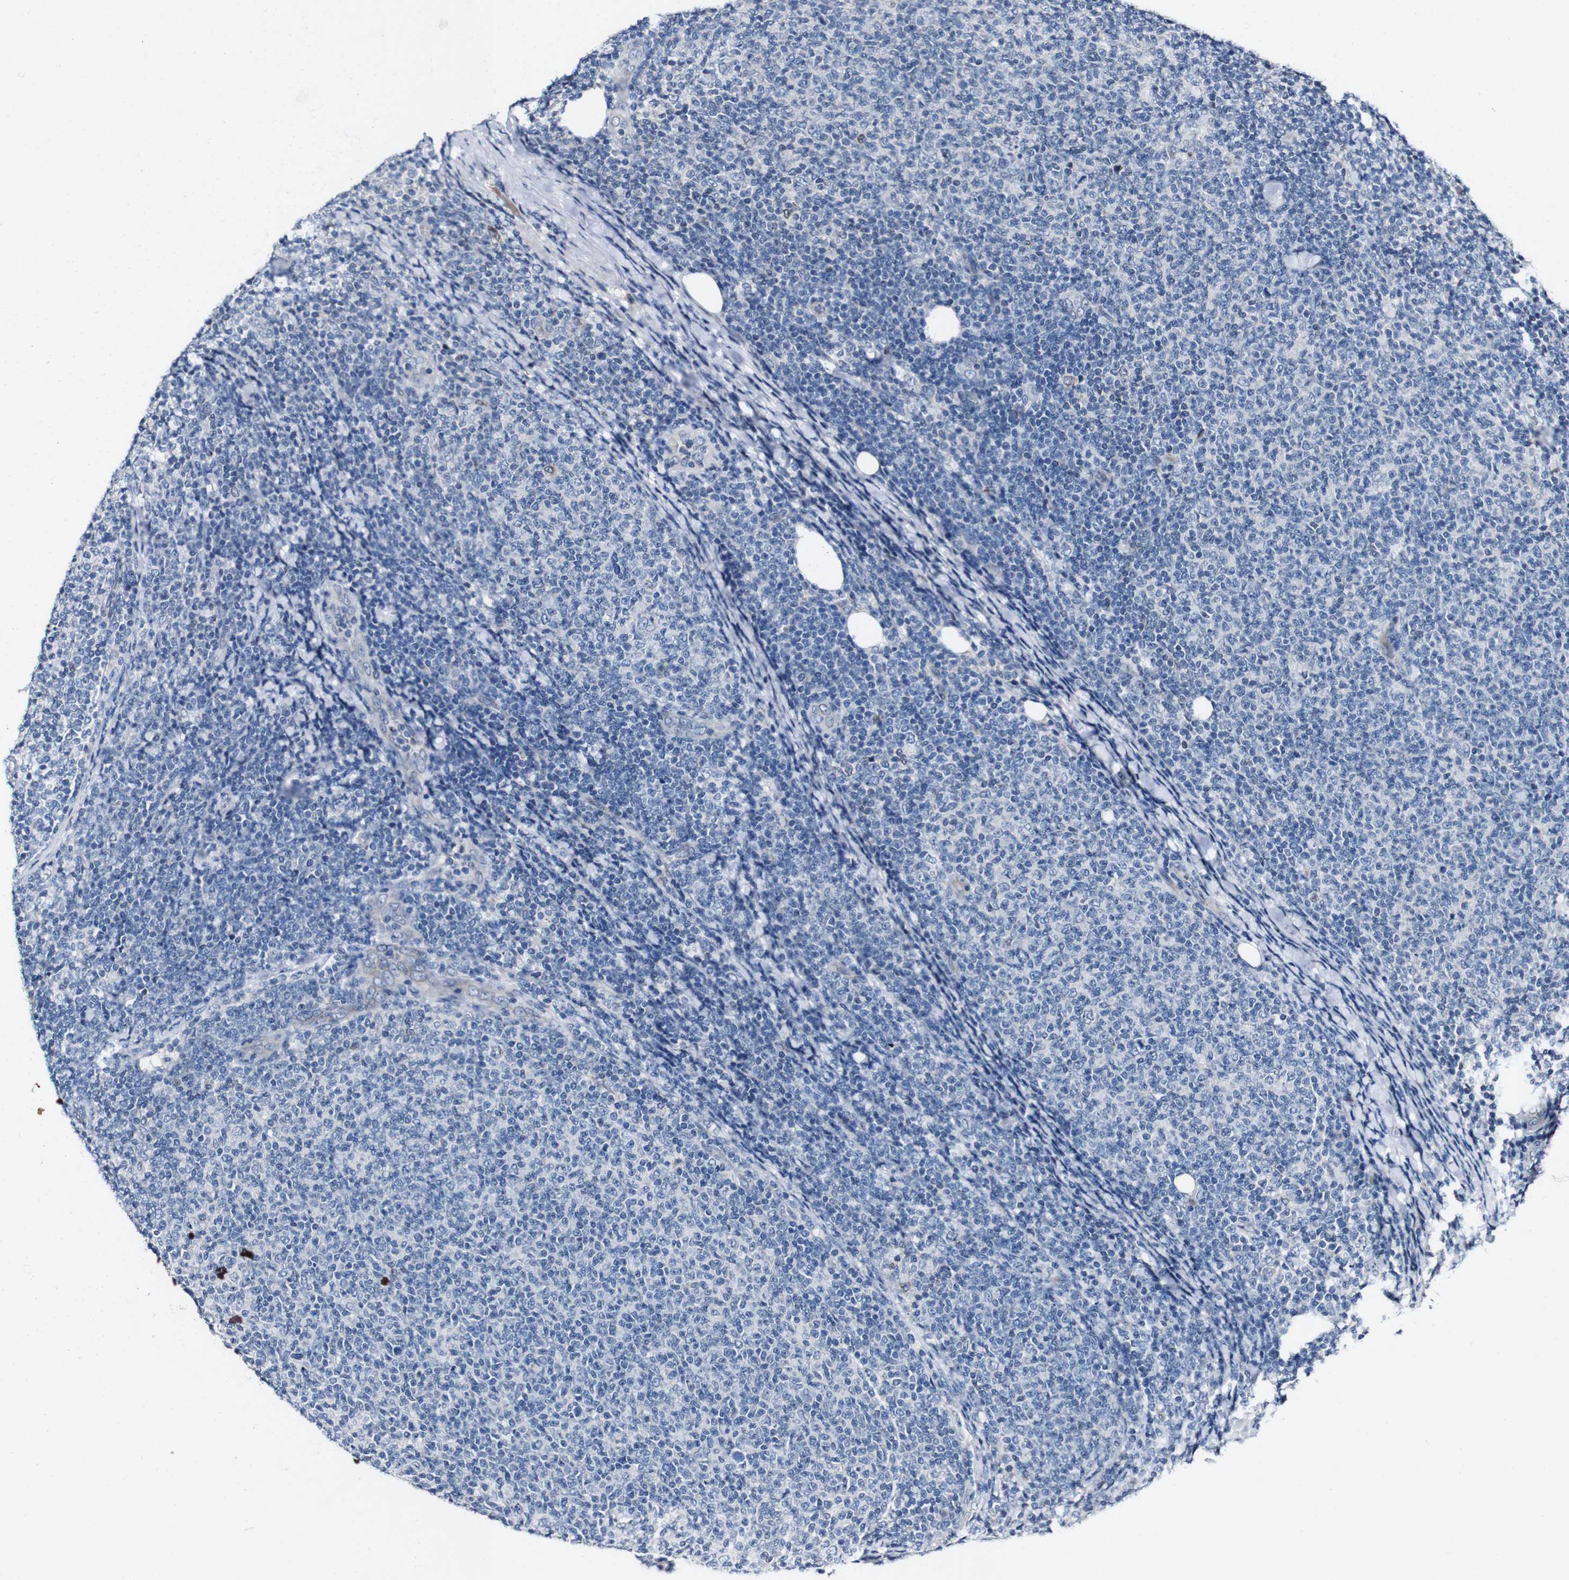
{"staining": {"intensity": "negative", "quantity": "none", "location": "none"}, "tissue": "lymphoma", "cell_type": "Tumor cells", "image_type": "cancer", "snomed": [{"axis": "morphology", "description": "Malignant lymphoma, non-Hodgkin's type, Low grade"}, {"axis": "topography", "description": "Lymph node"}], "caption": "The IHC image has no significant expression in tumor cells of lymphoma tissue.", "gene": "GRAMD1A", "patient": {"sex": "male", "age": 66}}